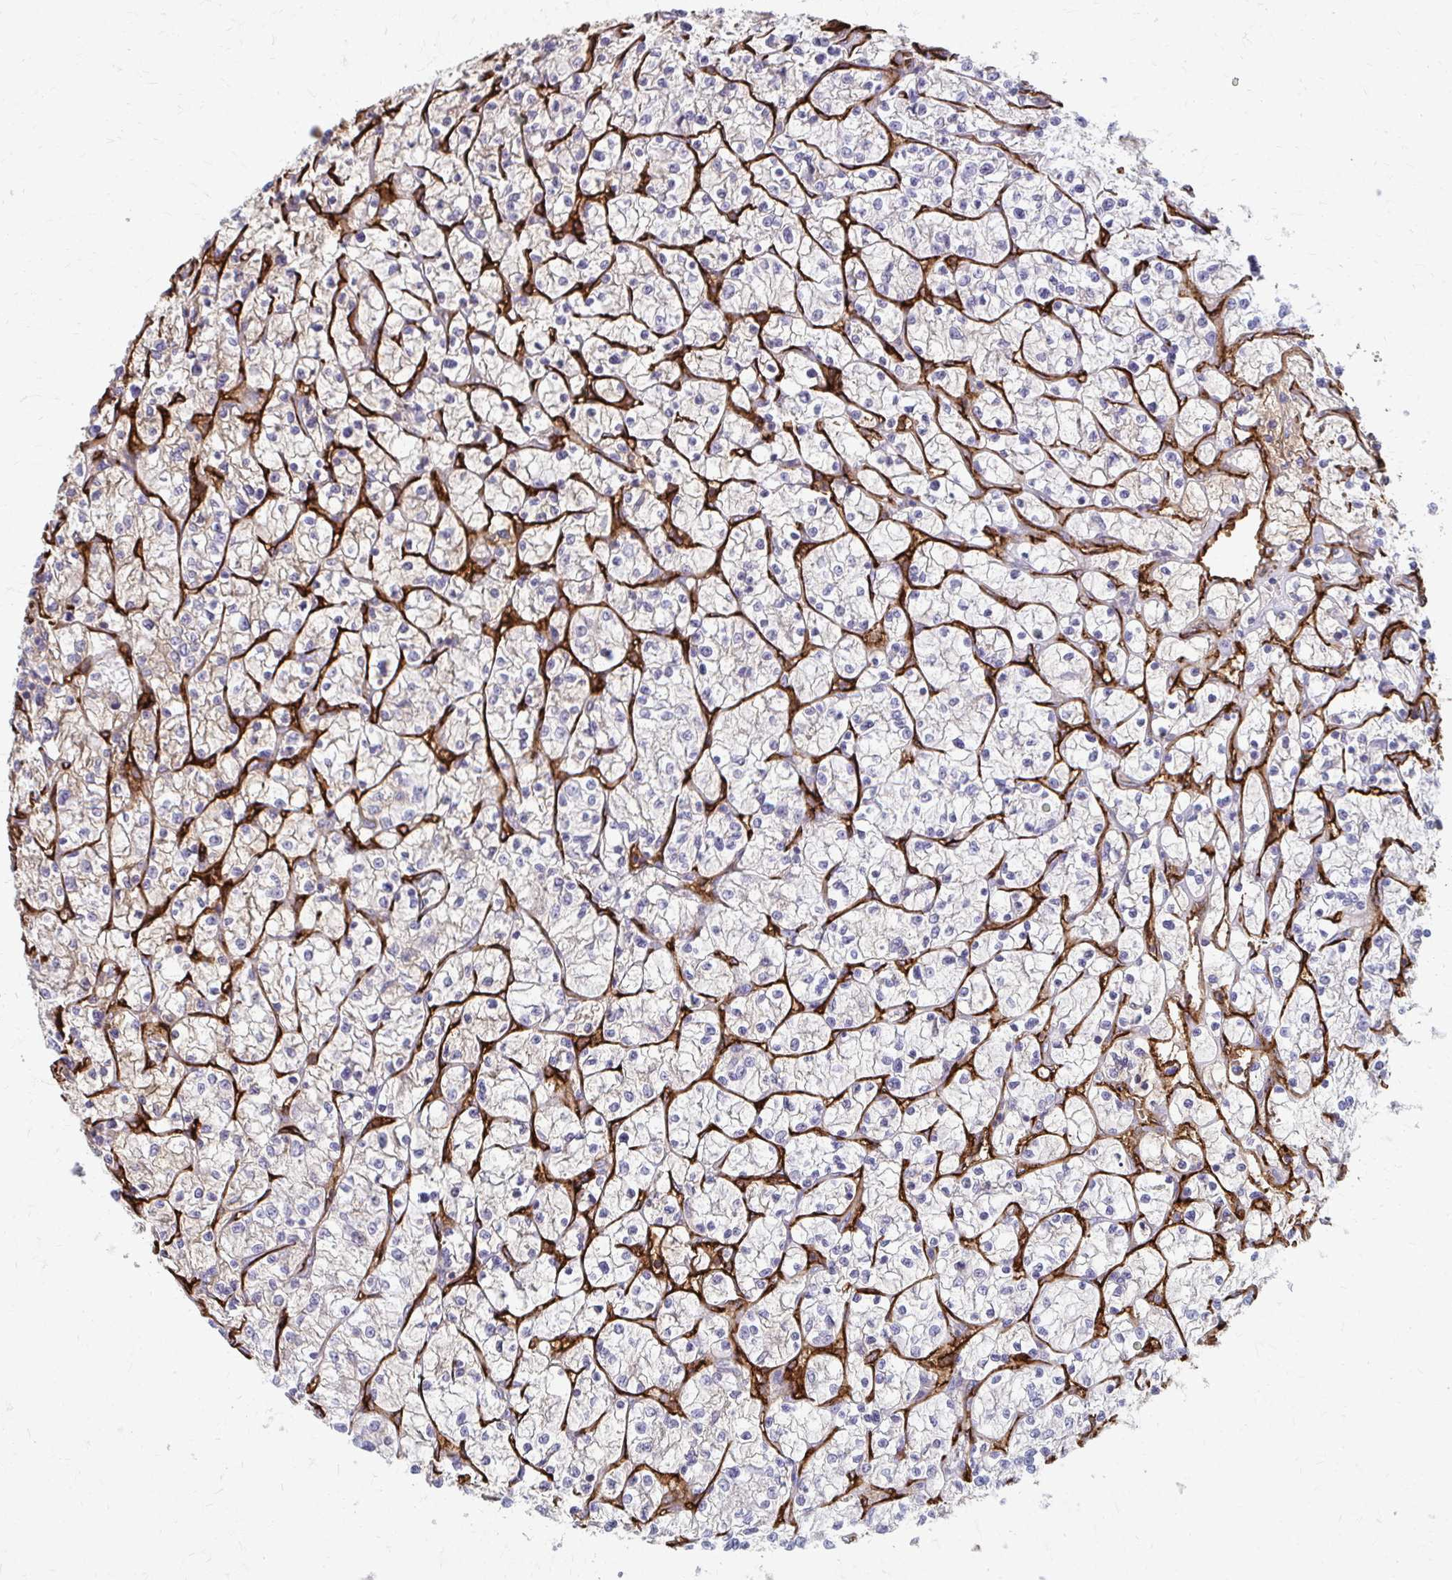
{"staining": {"intensity": "weak", "quantity": "25%-75%", "location": "cytoplasmic/membranous"}, "tissue": "renal cancer", "cell_type": "Tumor cells", "image_type": "cancer", "snomed": [{"axis": "morphology", "description": "Adenocarcinoma, NOS"}, {"axis": "topography", "description": "Kidney"}], "caption": "DAB (3,3'-diaminobenzidine) immunohistochemical staining of renal adenocarcinoma shows weak cytoplasmic/membranous protein expression in about 25%-75% of tumor cells. The protein is shown in brown color, while the nuclei are stained blue.", "gene": "ADIPOQ", "patient": {"sex": "female", "age": 64}}